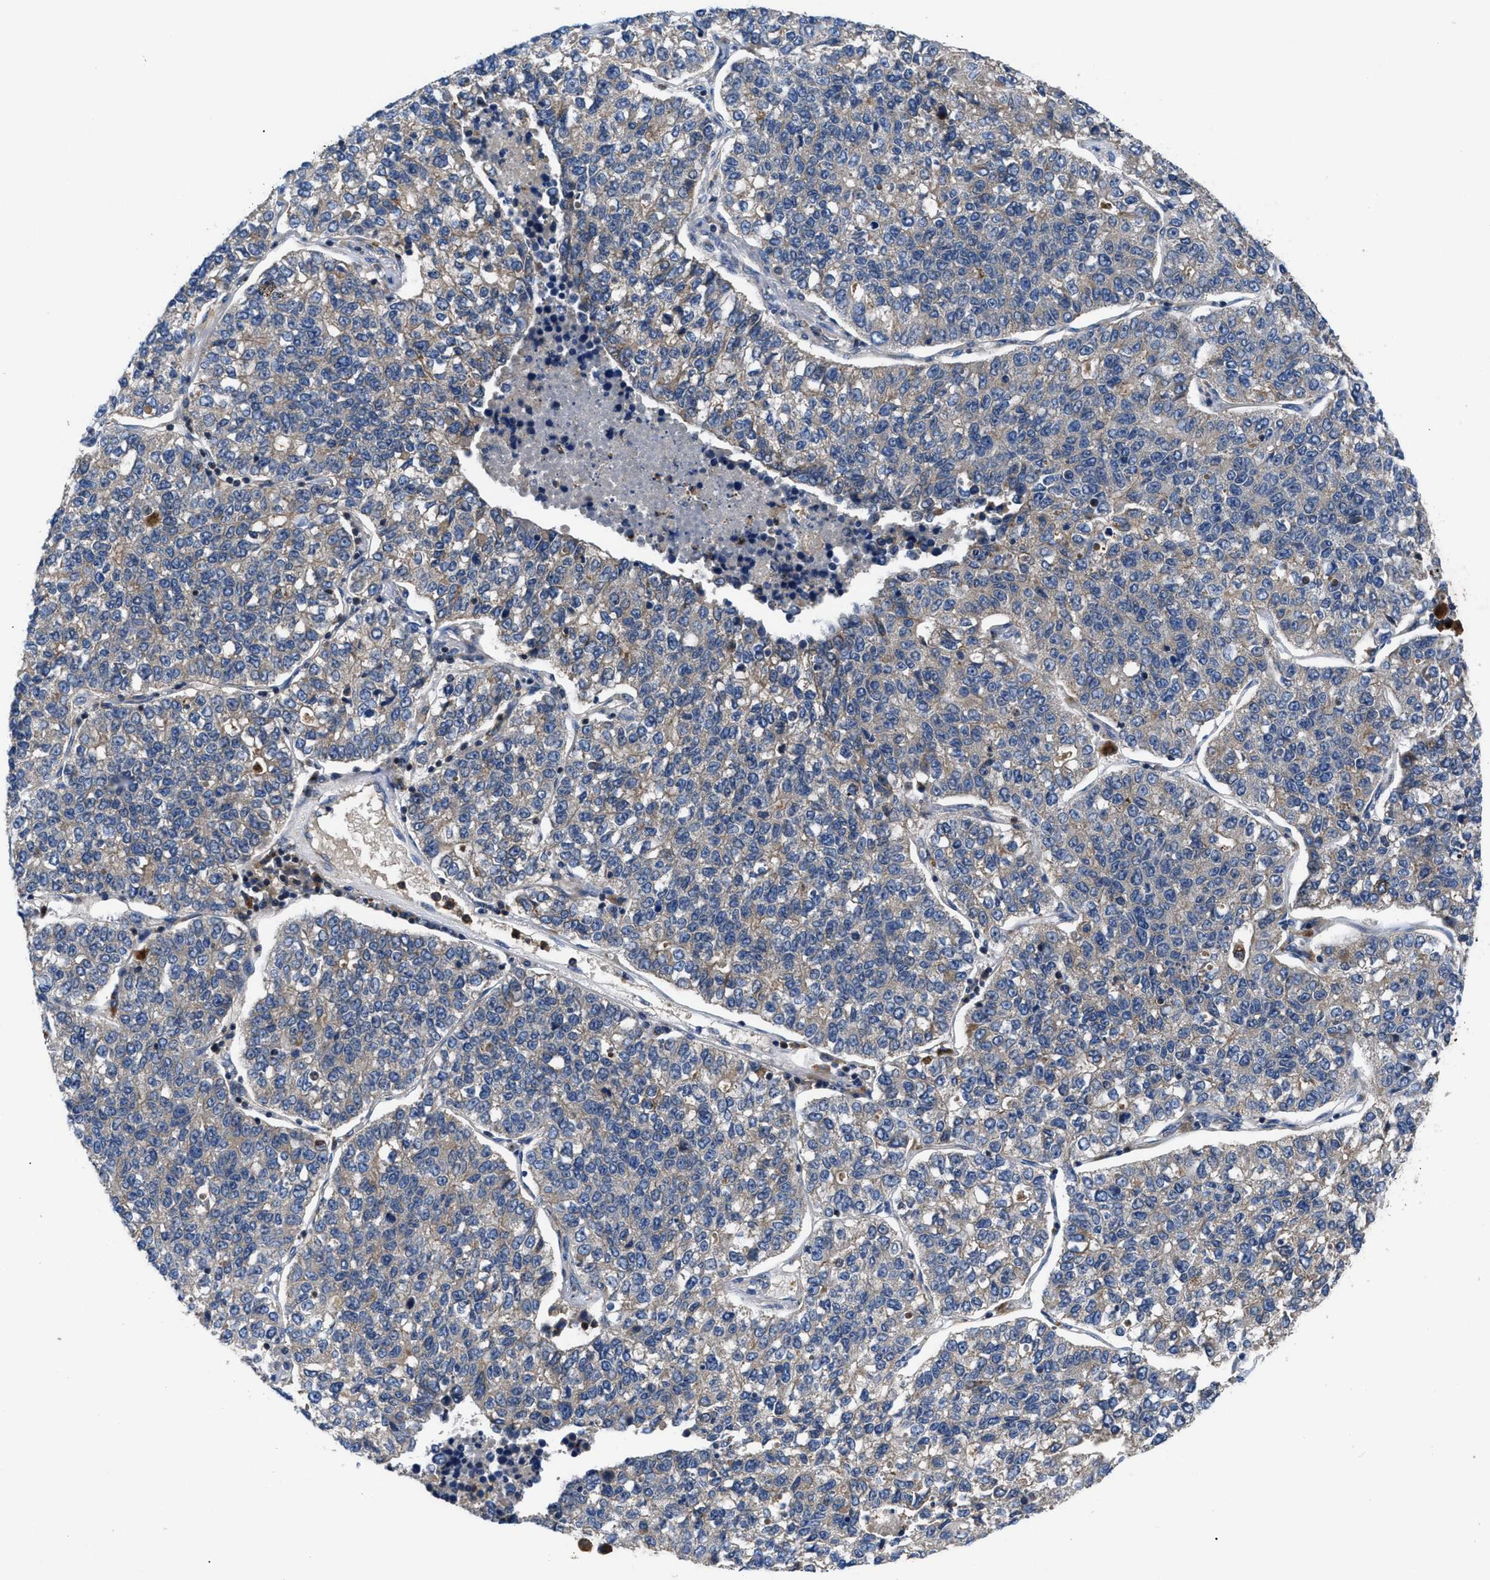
{"staining": {"intensity": "weak", "quantity": ">75%", "location": "cytoplasmic/membranous"}, "tissue": "lung cancer", "cell_type": "Tumor cells", "image_type": "cancer", "snomed": [{"axis": "morphology", "description": "Adenocarcinoma, NOS"}, {"axis": "topography", "description": "Lung"}], "caption": "Lung adenocarcinoma was stained to show a protein in brown. There is low levels of weak cytoplasmic/membranous expression in about >75% of tumor cells.", "gene": "YBEY", "patient": {"sex": "male", "age": 49}}